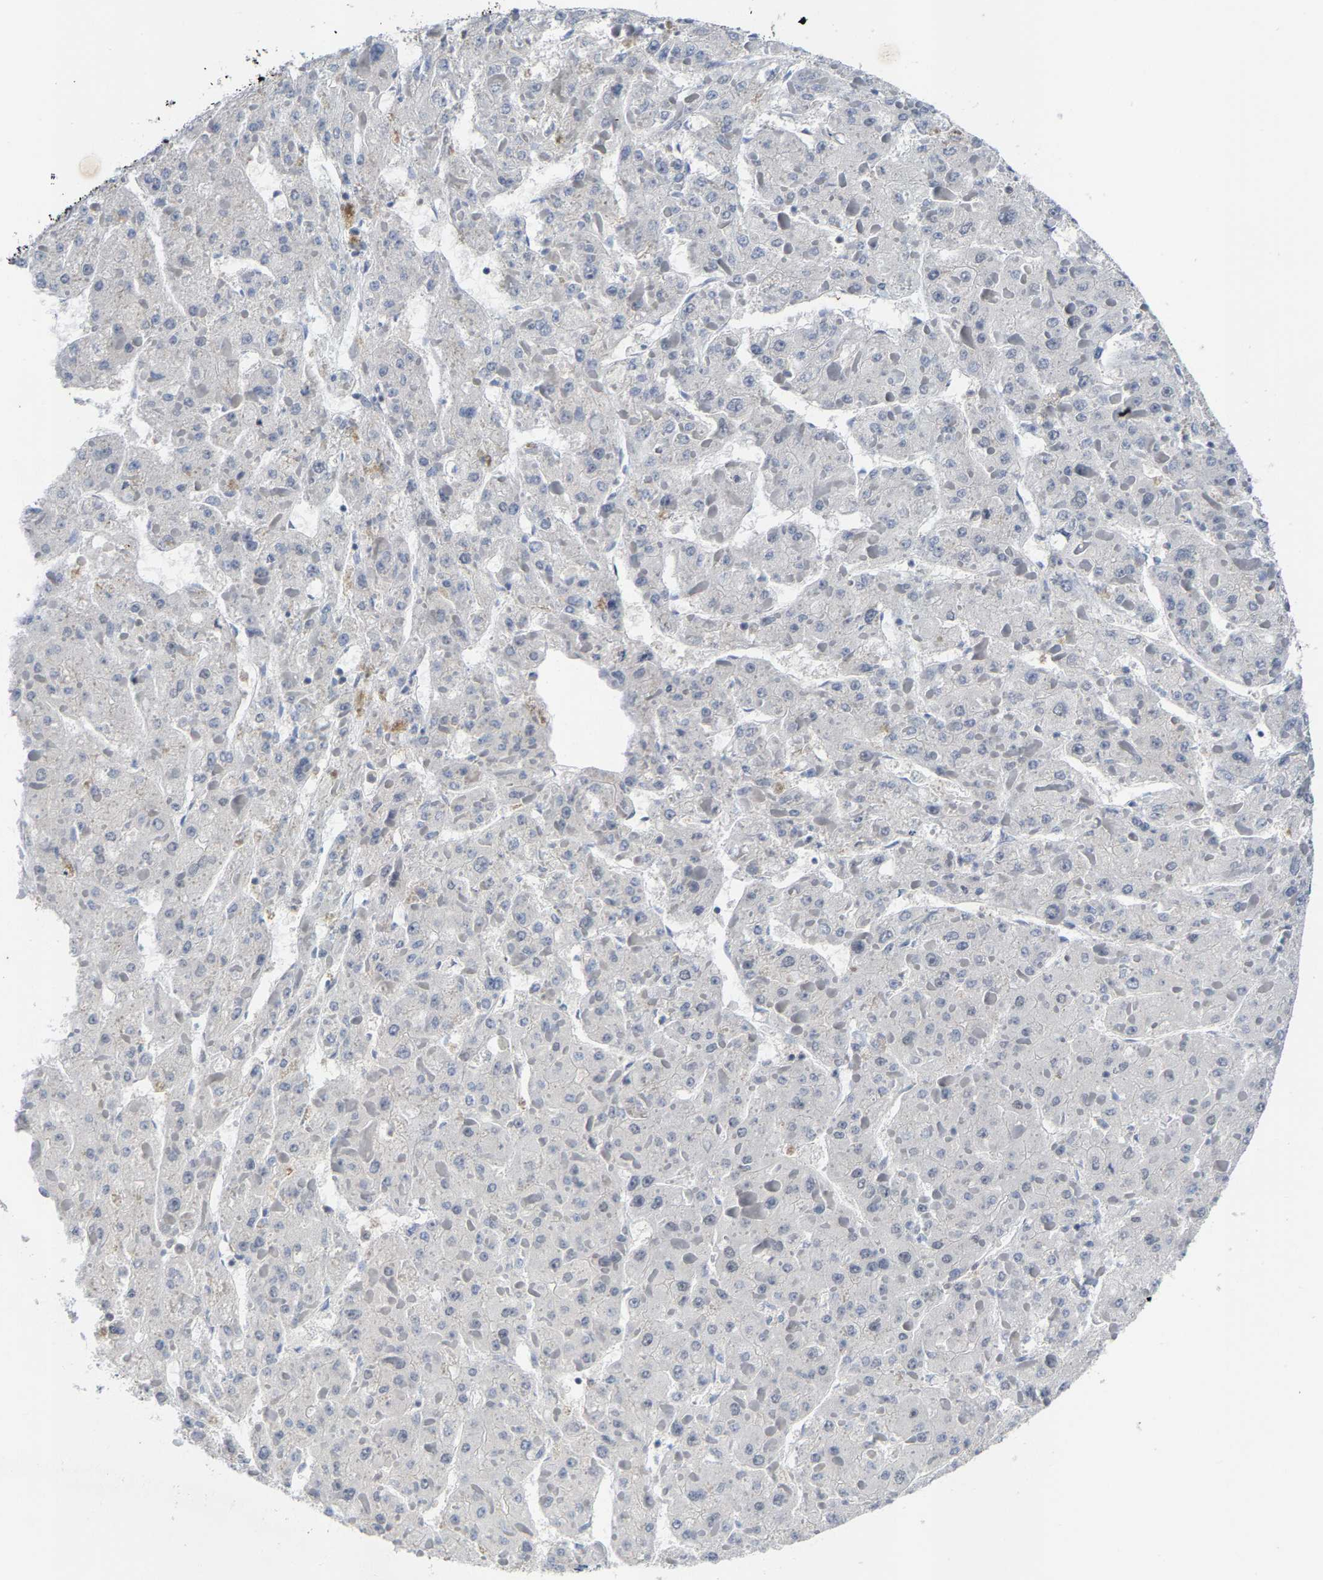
{"staining": {"intensity": "negative", "quantity": "none", "location": "none"}, "tissue": "liver cancer", "cell_type": "Tumor cells", "image_type": "cancer", "snomed": [{"axis": "morphology", "description": "Carcinoma, Hepatocellular, NOS"}, {"axis": "topography", "description": "Liver"}], "caption": "Image shows no protein staining in tumor cells of liver hepatocellular carcinoma tissue. The staining was performed using DAB to visualize the protein expression in brown, while the nuclei were stained in blue with hematoxylin (Magnification: 20x).", "gene": "FGD3", "patient": {"sex": "female", "age": 73}}